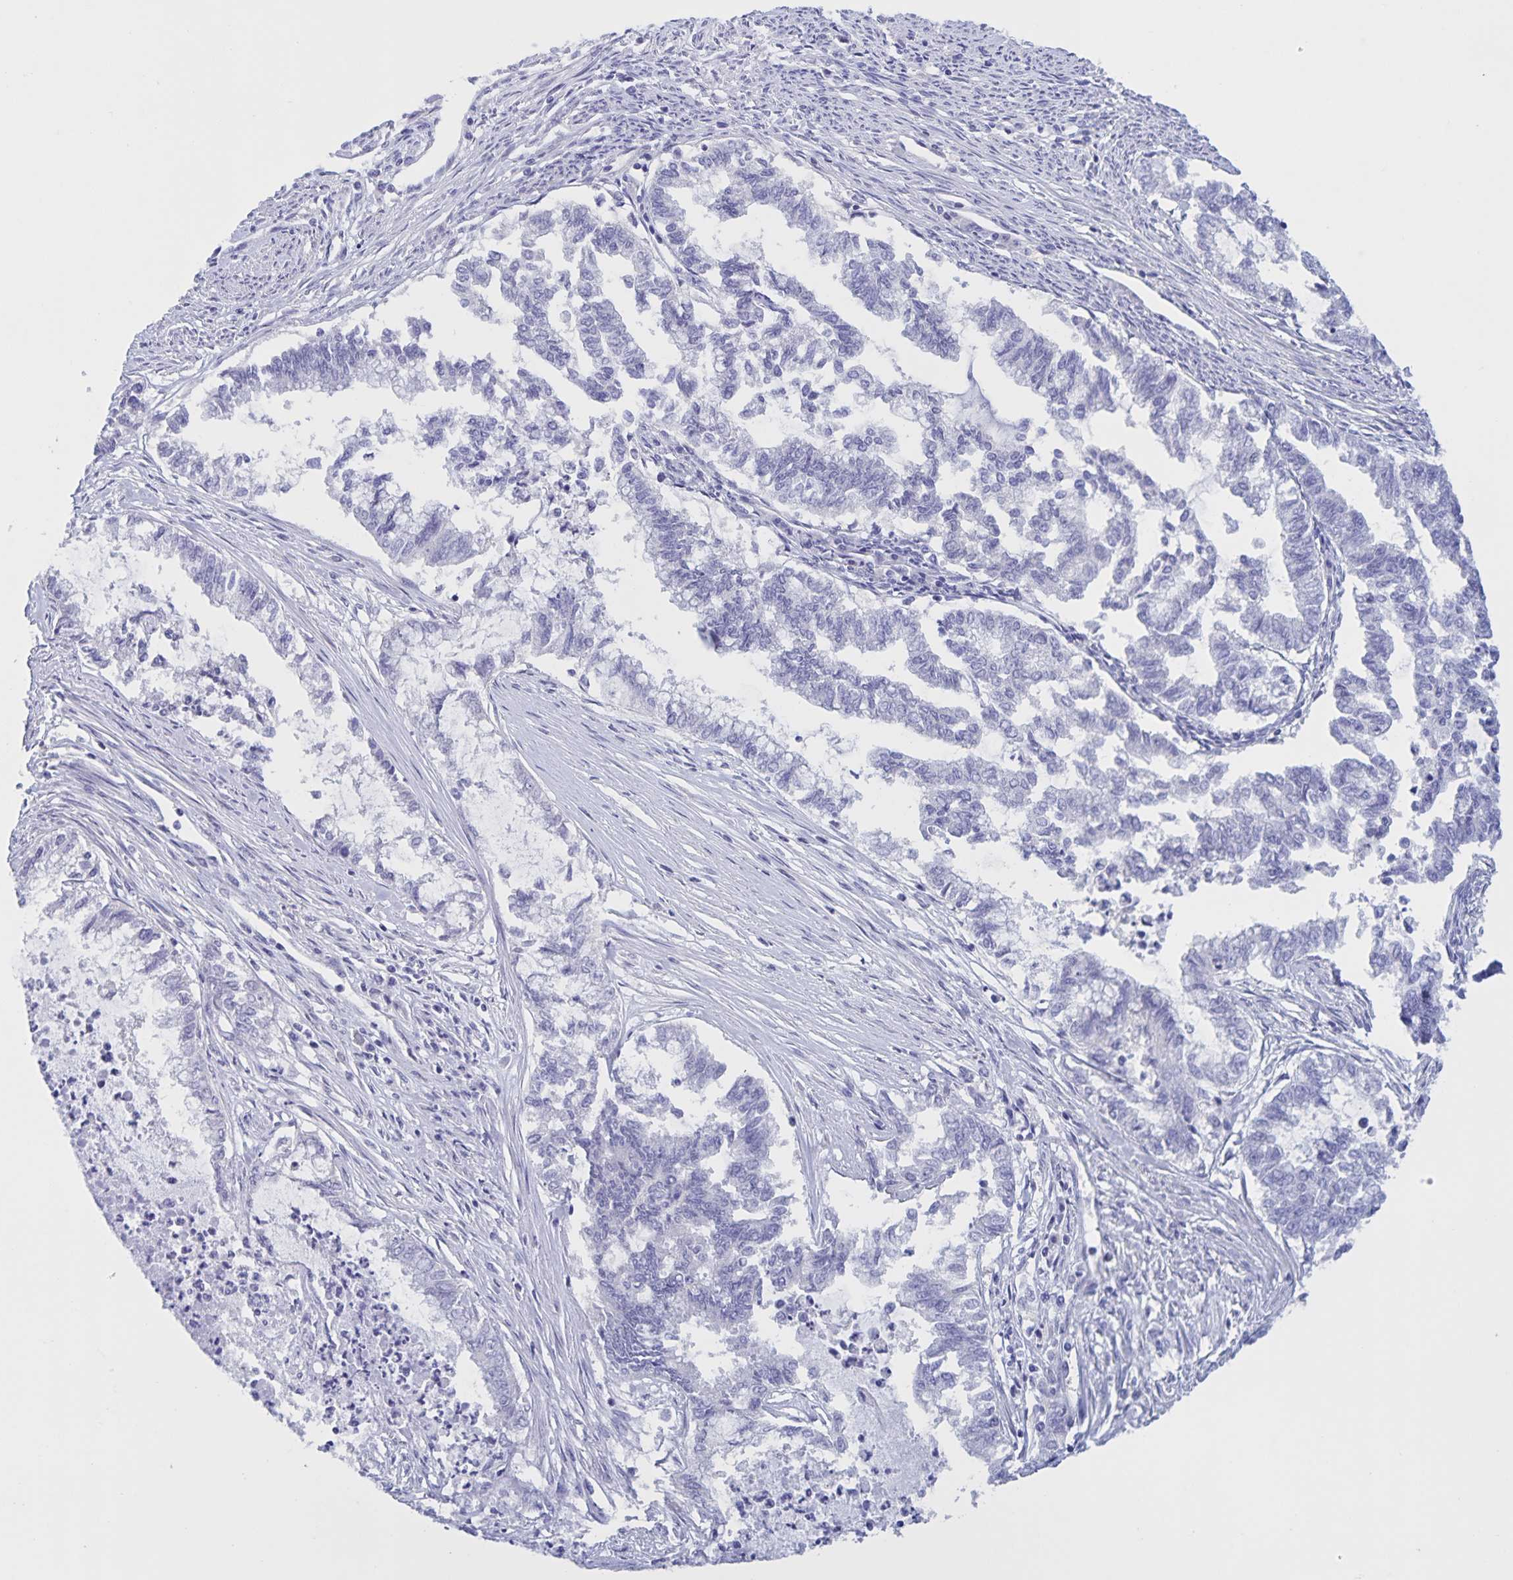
{"staining": {"intensity": "negative", "quantity": "none", "location": "none"}, "tissue": "endometrial cancer", "cell_type": "Tumor cells", "image_type": "cancer", "snomed": [{"axis": "morphology", "description": "Adenocarcinoma, NOS"}, {"axis": "topography", "description": "Endometrium"}], "caption": "An IHC histopathology image of endometrial adenocarcinoma is shown. There is no staining in tumor cells of endometrial adenocarcinoma.", "gene": "DMGDH", "patient": {"sex": "female", "age": 79}}